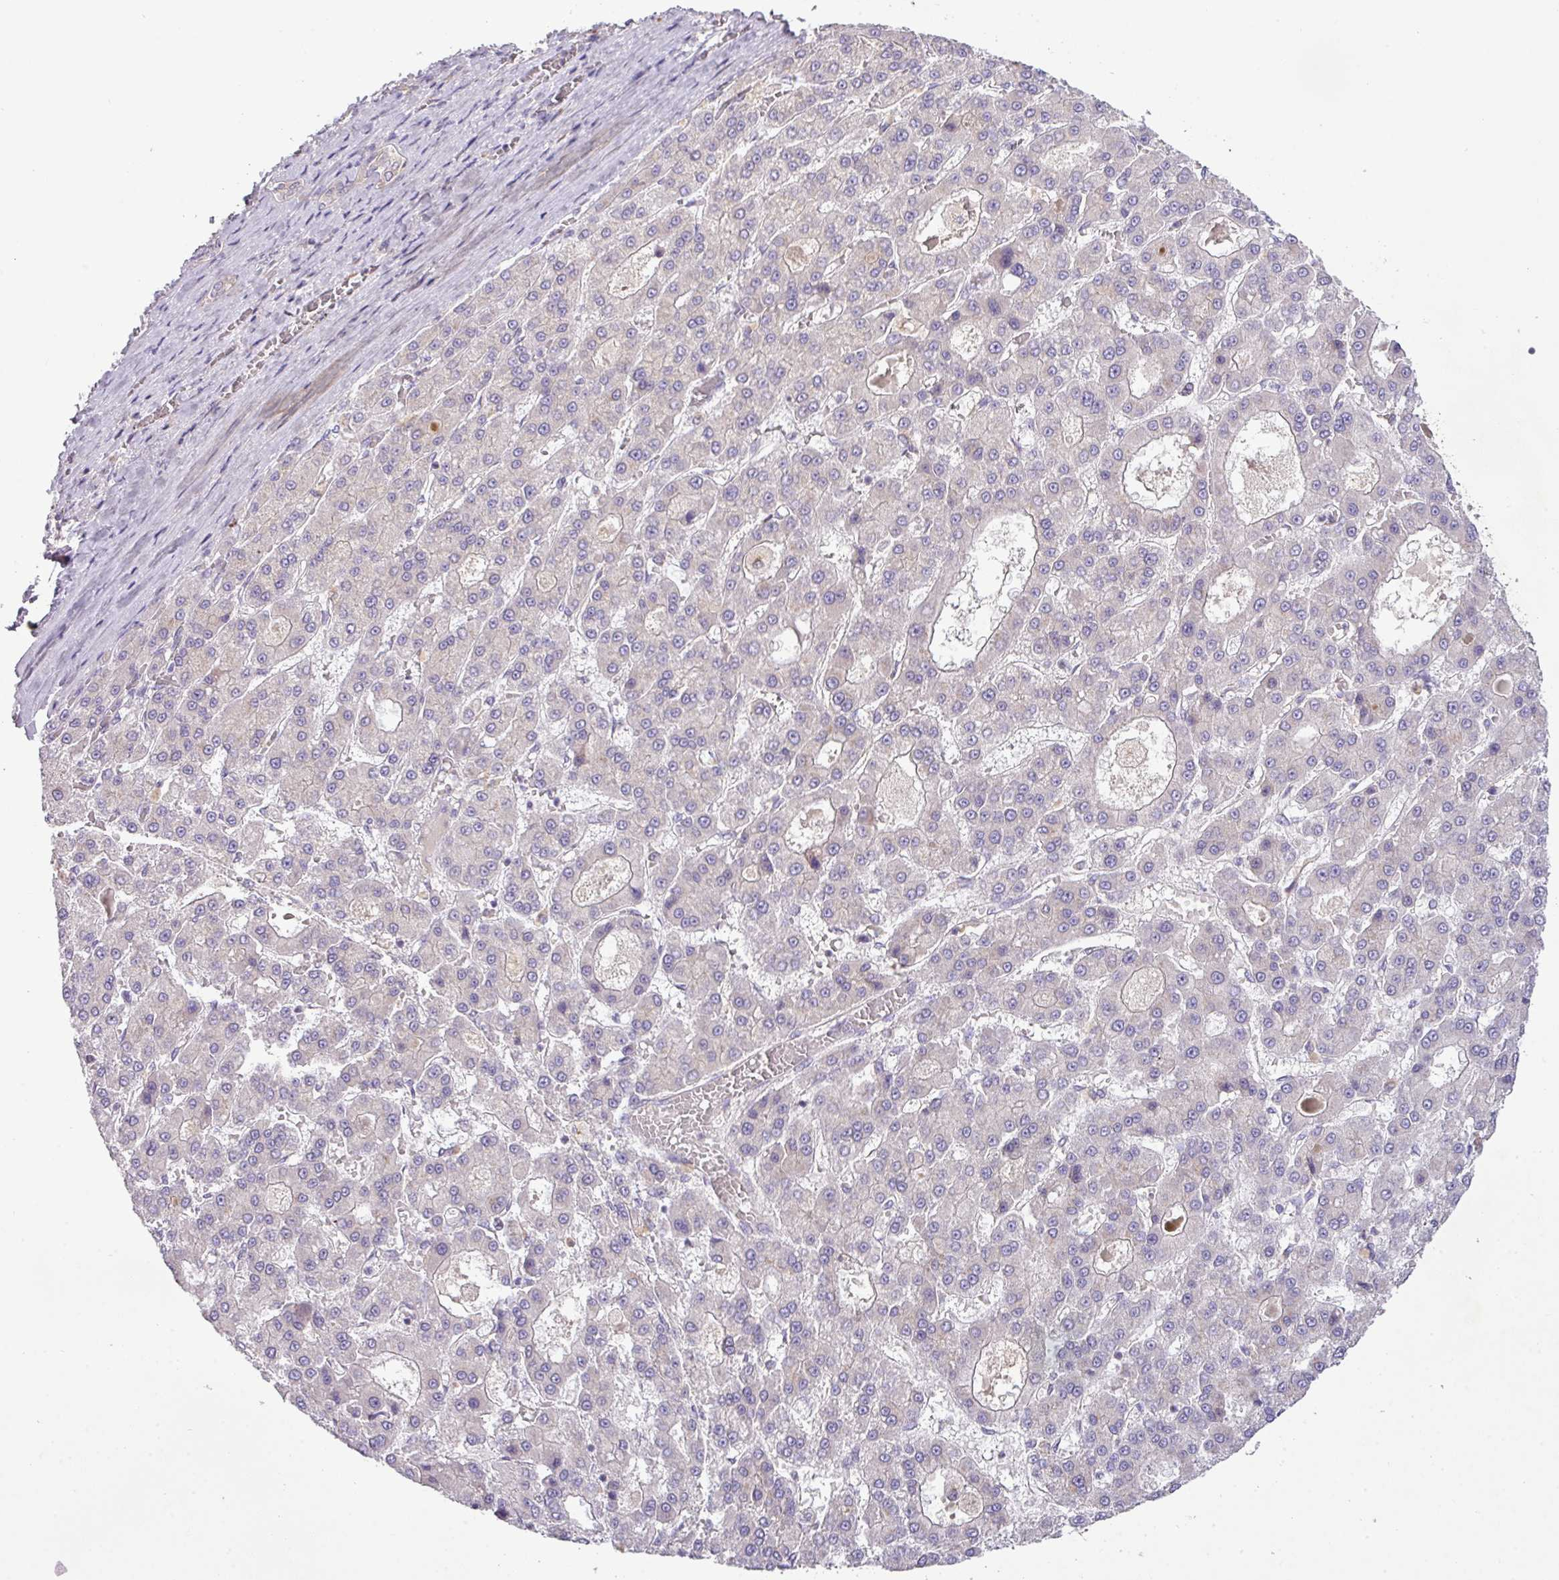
{"staining": {"intensity": "negative", "quantity": "none", "location": "none"}, "tissue": "liver cancer", "cell_type": "Tumor cells", "image_type": "cancer", "snomed": [{"axis": "morphology", "description": "Carcinoma, Hepatocellular, NOS"}, {"axis": "topography", "description": "Liver"}], "caption": "Tumor cells are negative for brown protein staining in liver cancer.", "gene": "VTI1A", "patient": {"sex": "male", "age": 70}}